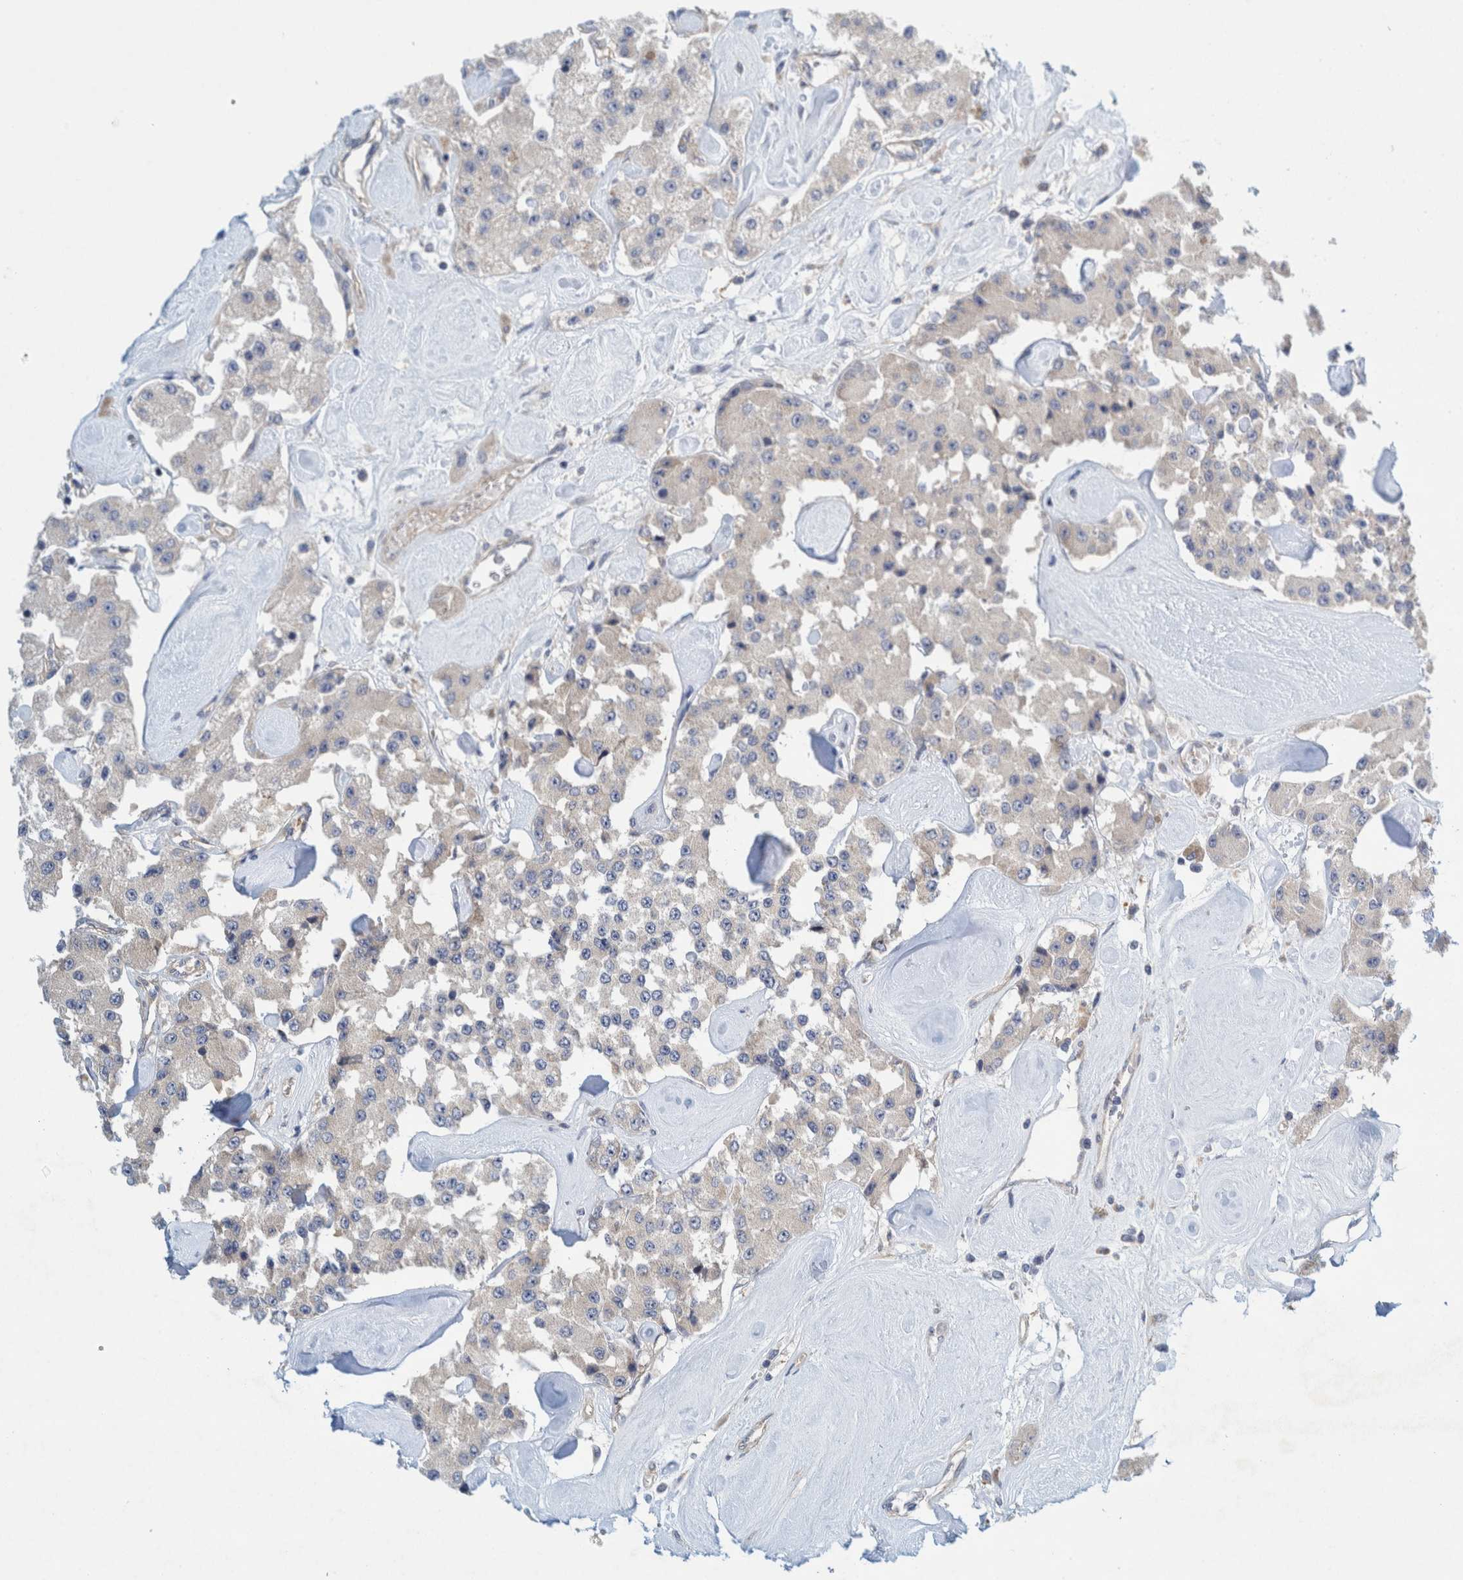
{"staining": {"intensity": "negative", "quantity": "none", "location": "none"}, "tissue": "carcinoid", "cell_type": "Tumor cells", "image_type": "cancer", "snomed": [{"axis": "morphology", "description": "Carcinoid, malignant, NOS"}, {"axis": "topography", "description": "Pancreas"}], "caption": "A micrograph of carcinoid (malignant) stained for a protein displays no brown staining in tumor cells. (Immunohistochemistry, brightfield microscopy, high magnification).", "gene": "ZNF324B", "patient": {"sex": "male", "age": 41}}